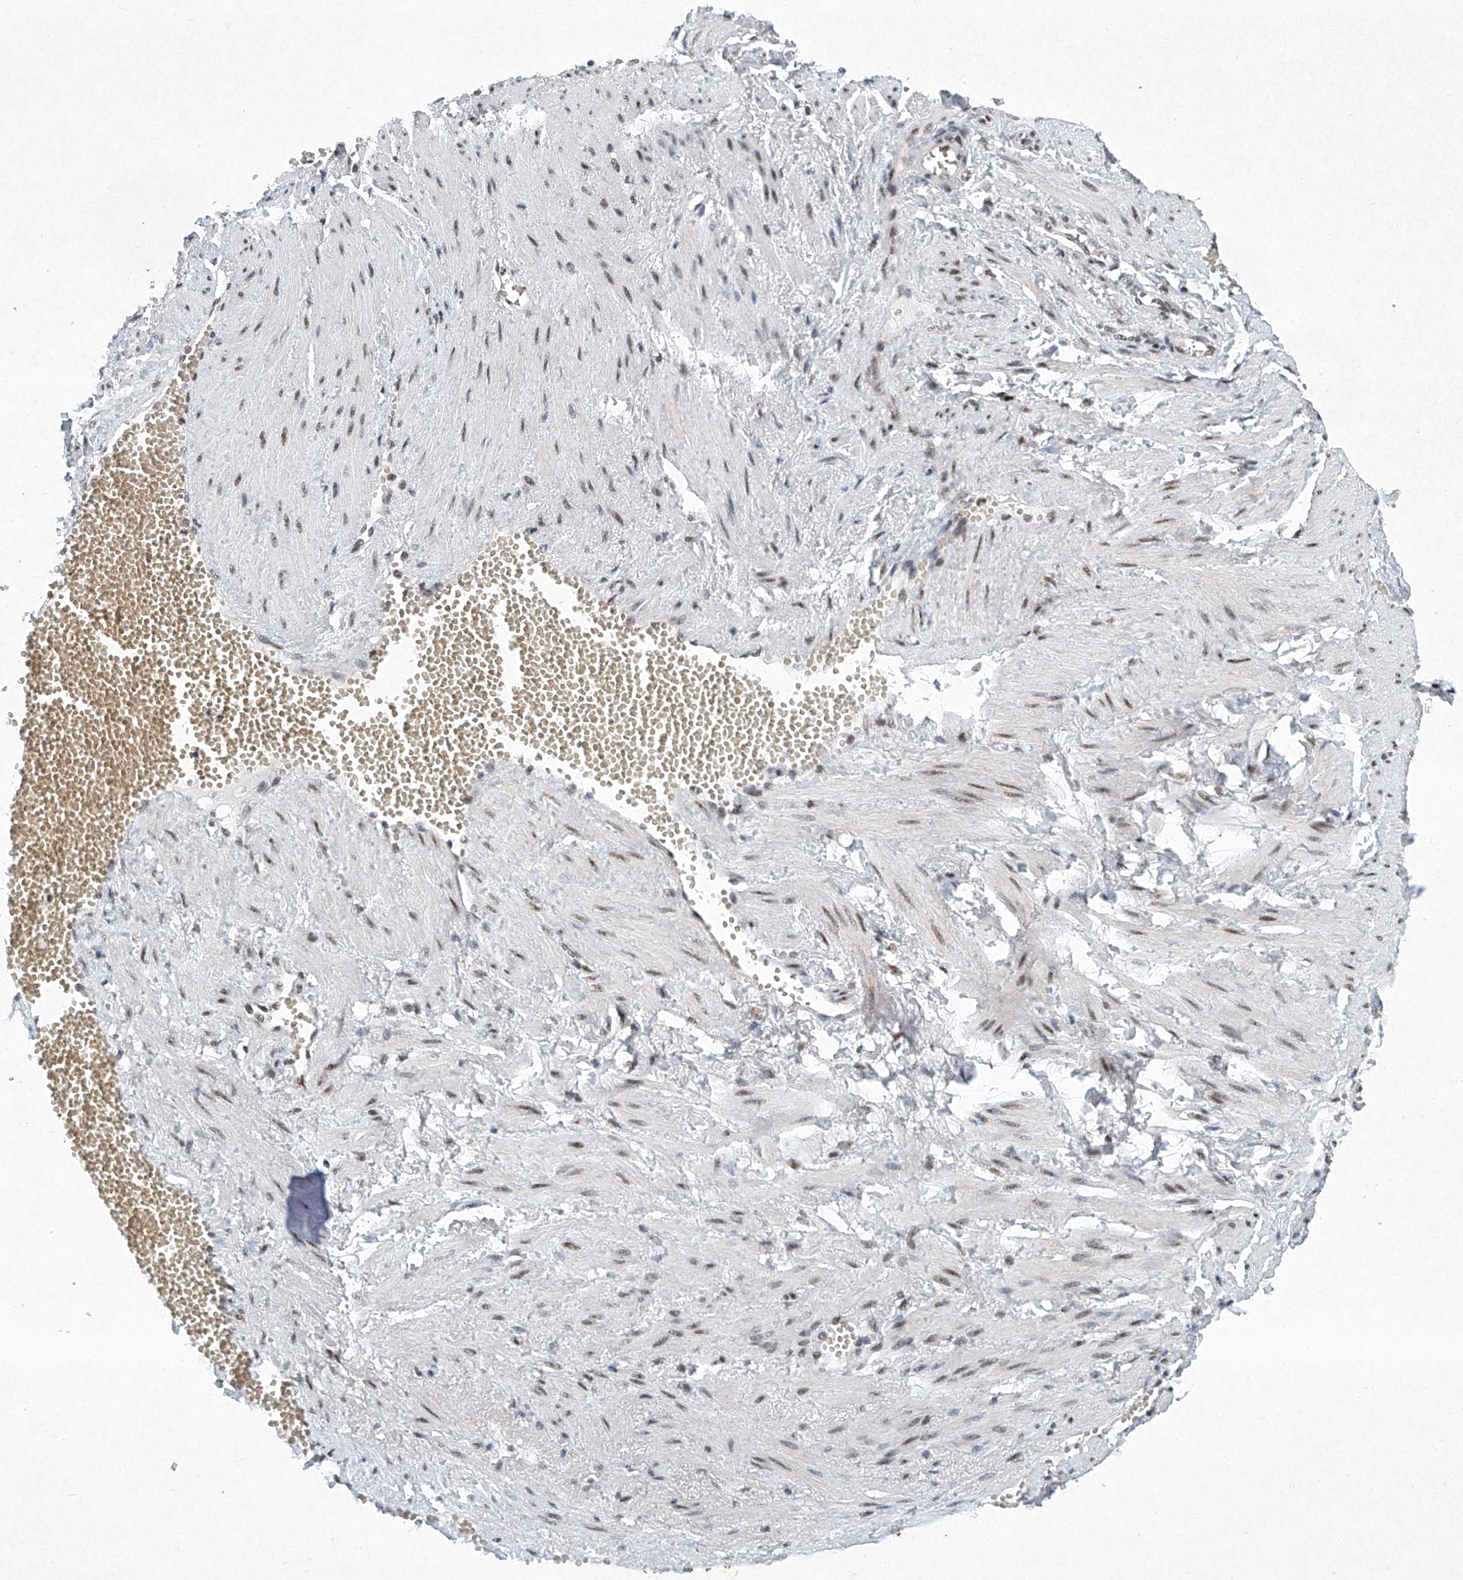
{"staining": {"intensity": "moderate", "quantity": ">75%", "location": "nuclear"}, "tissue": "adipose tissue", "cell_type": "Adipocytes", "image_type": "normal", "snomed": [{"axis": "morphology", "description": "Normal tissue, NOS"}, {"axis": "topography", "description": "Smooth muscle"}, {"axis": "topography", "description": "Peripheral nerve tissue"}], "caption": "High-power microscopy captured an immunohistochemistry histopathology image of normal adipose tissue, revealing moderate nuclear positivity in approximately >75% of adipocytes. The staining was performed using DAB to visualize the protein expression in brown, while the nuclei were stained in blue with hematoxylin (Magnification: 20x).", "gene": "TFDP1", "patient": {"sex": "female", "age": 39}}